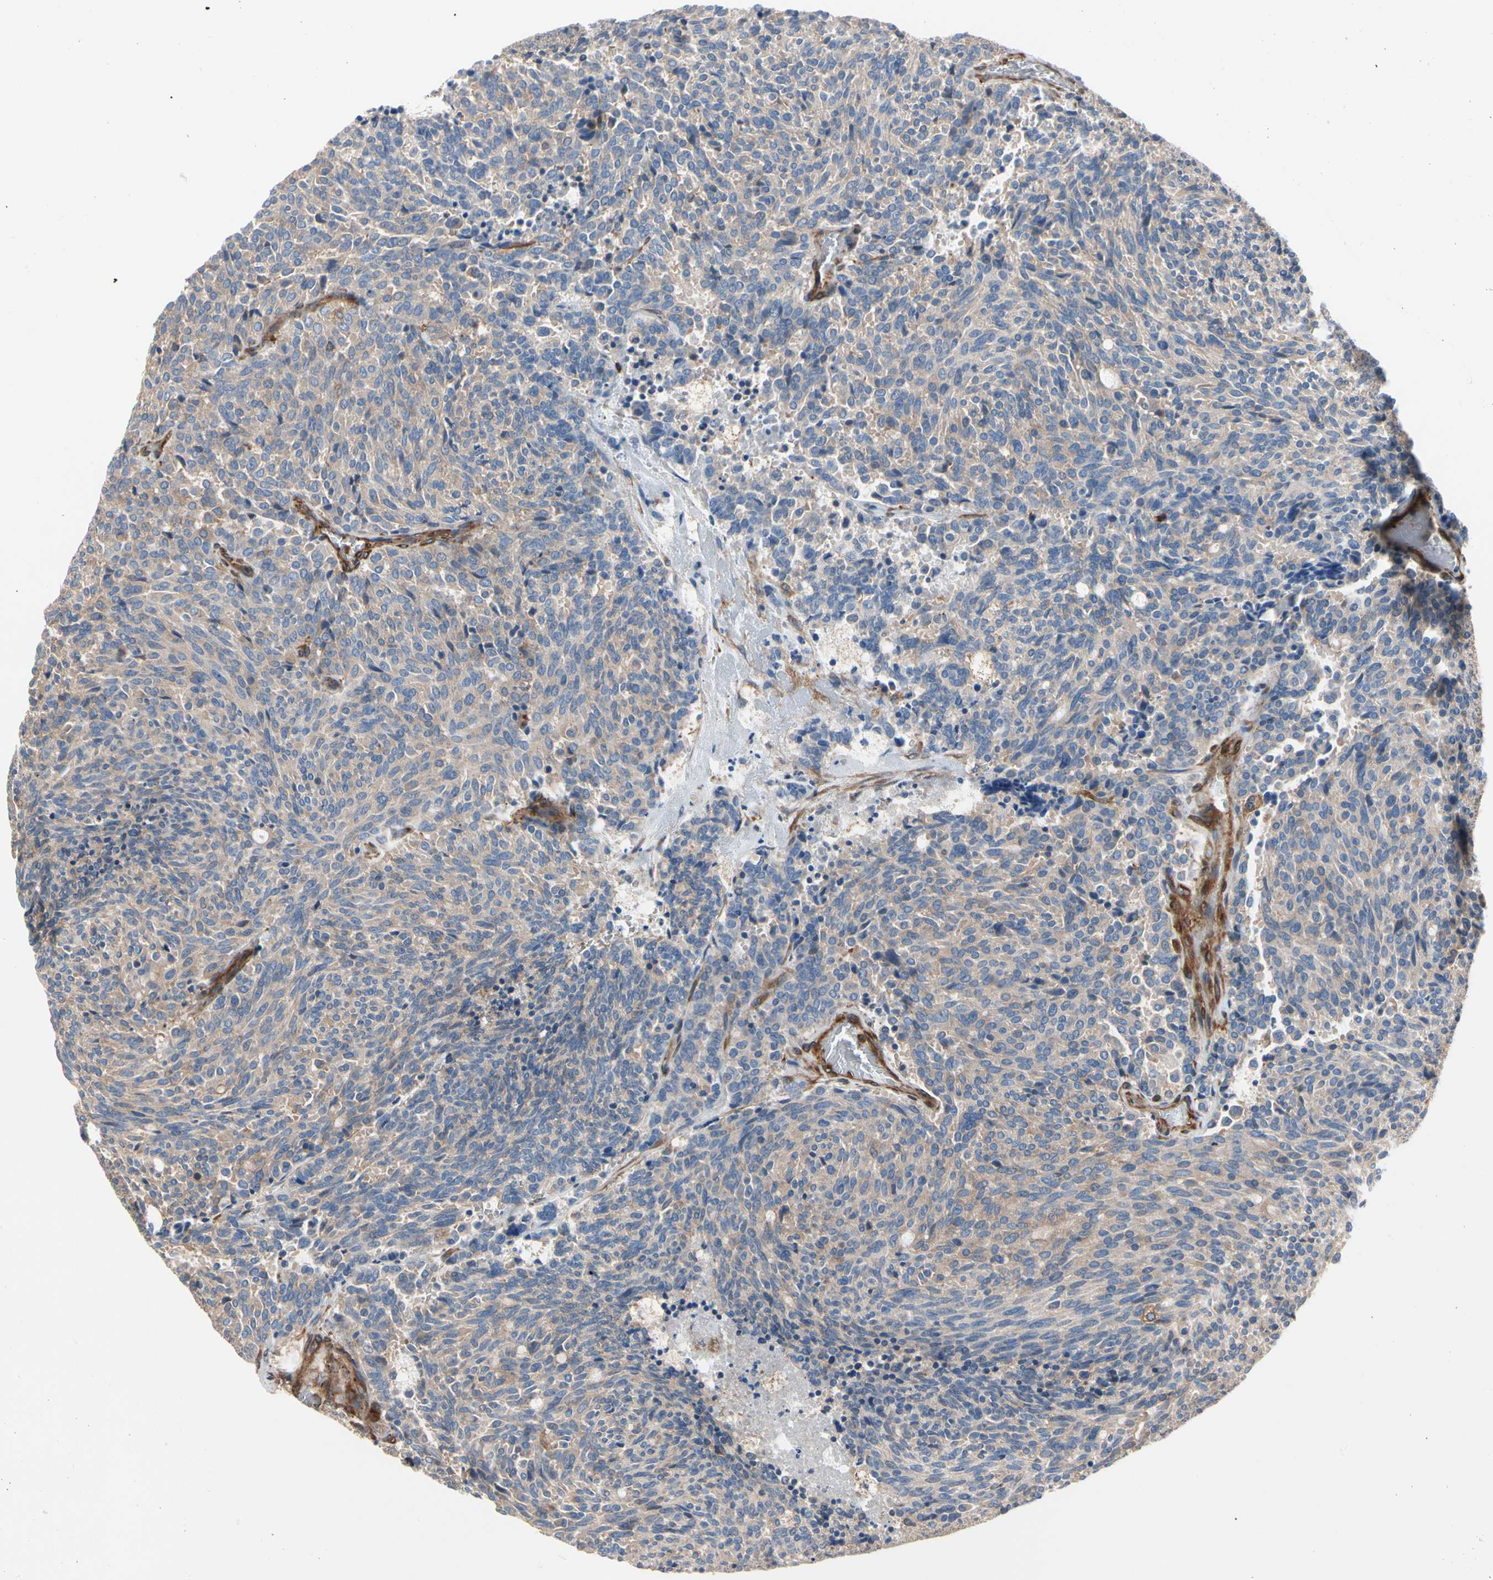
{"staining": {"intensity": "weak", "quantity": ">75%", "location": "cytoplasmic/membranous"}, "tissue": "carcinoid", "cell_type": "Tumor cells", "image_type": "cancer", "snomed": [{"axis": "morphology", "description": "Carcinoid, malignant, NOS"}, {"axis": "topography", "description": "Pancreas"}], "caption": "This is an image of immunohistochemistry (IHC) staining of carcinoid, which shows weak positivity in the cytoplasmic/membranous of tumor cells.", "gene": "ROCK1", "patient": {"sex": "female", "age": 54}}